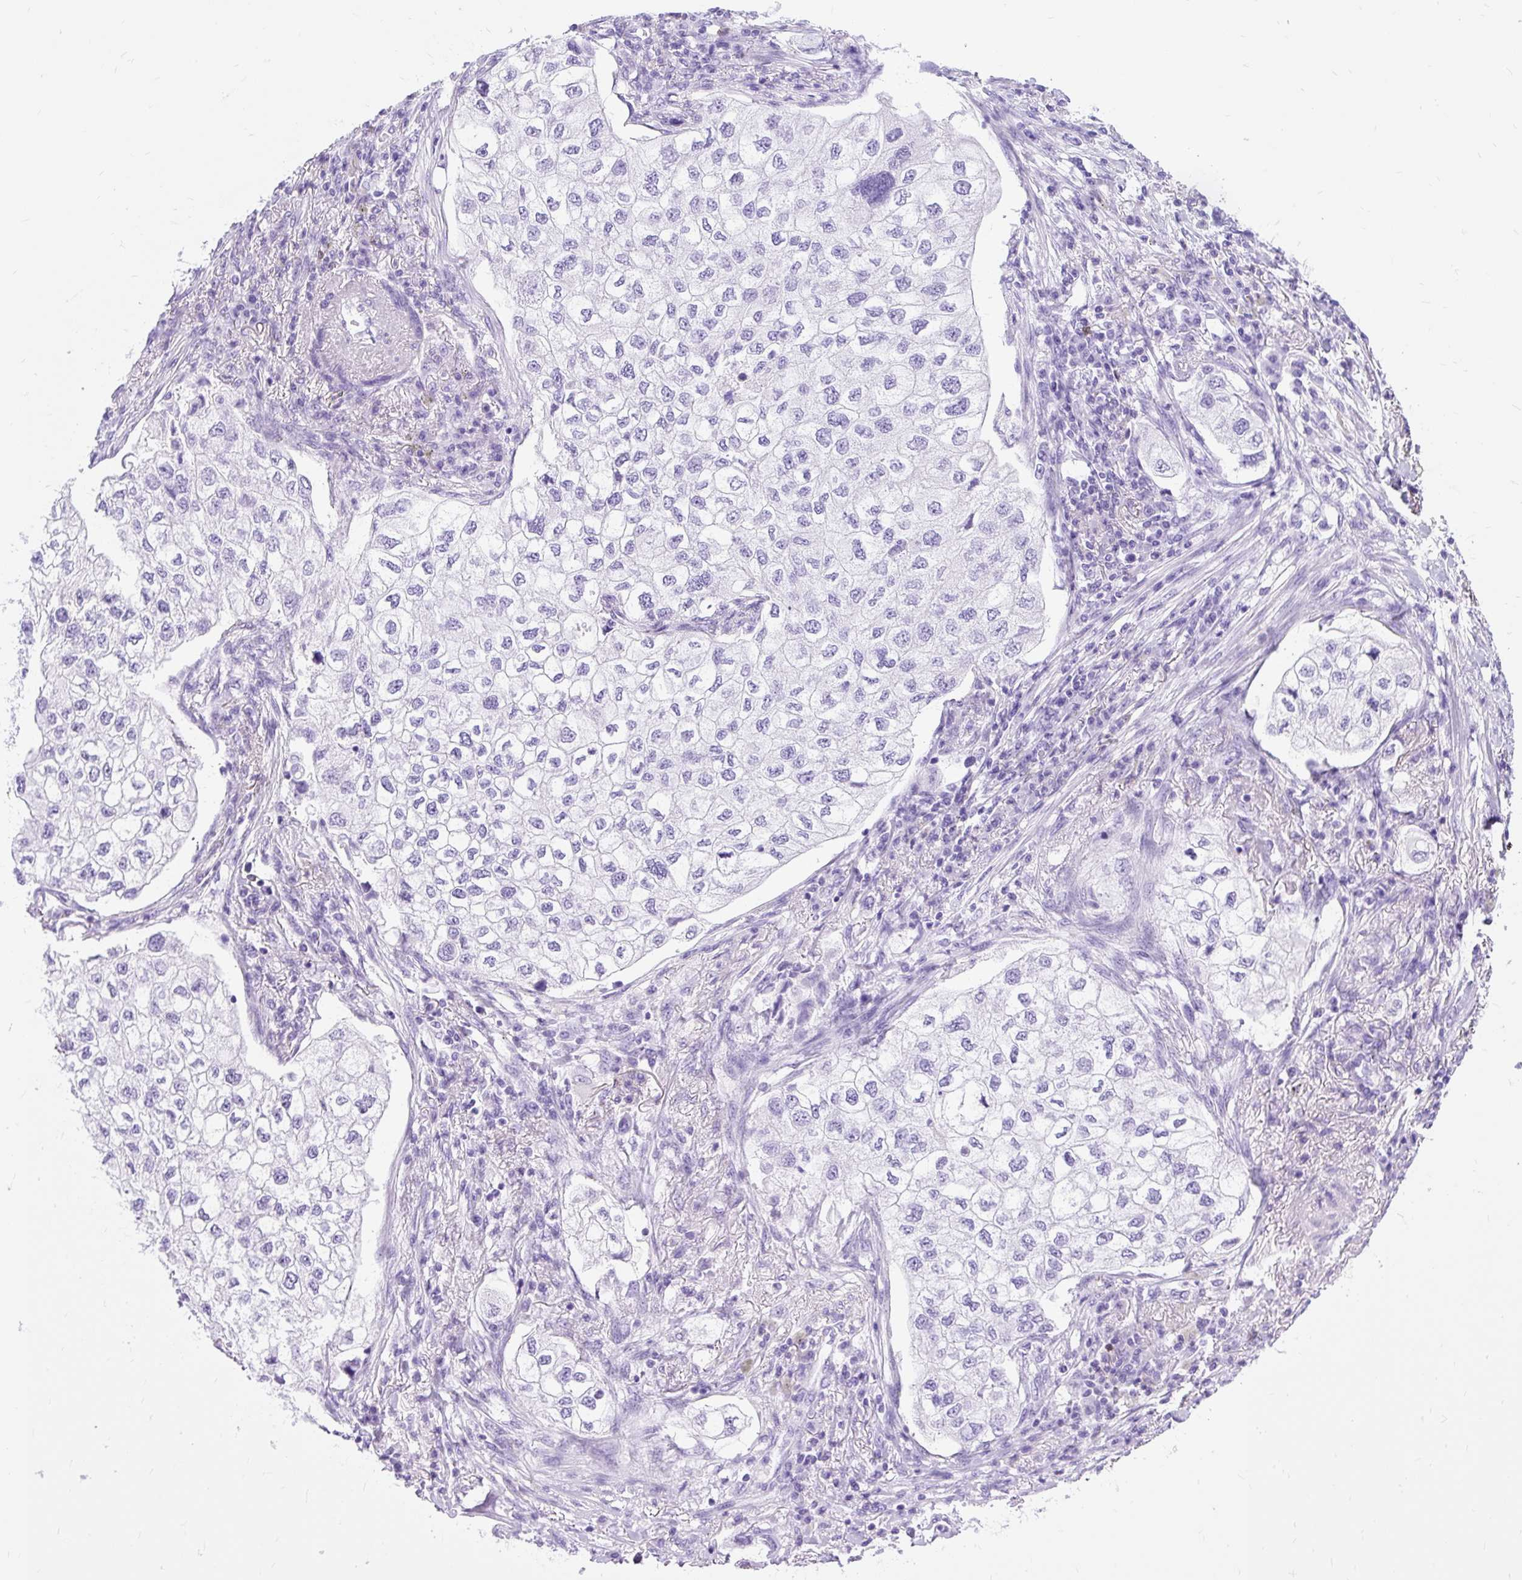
{"staining": {"intensity": "negative", "quantity": "none", "location": "none"}, "tissue": "lung cancer", "cell_type": "Tumor cells", "image_type": "cancer", "snomed": [{"axis": "morphology", "description": "Adenocarcinoma, NOS"}, {"axis": "topography", "description": "Lung"}], "caption": "High magnification brightfield microscopy of lung cancer (adenocarcinoma) stained with DAB (brown) and counterstained with hematoxylin (blue): tumor cells show no significant expression.", "gene": "PVALB", "patient": {"sex": "male", "age": 63}}